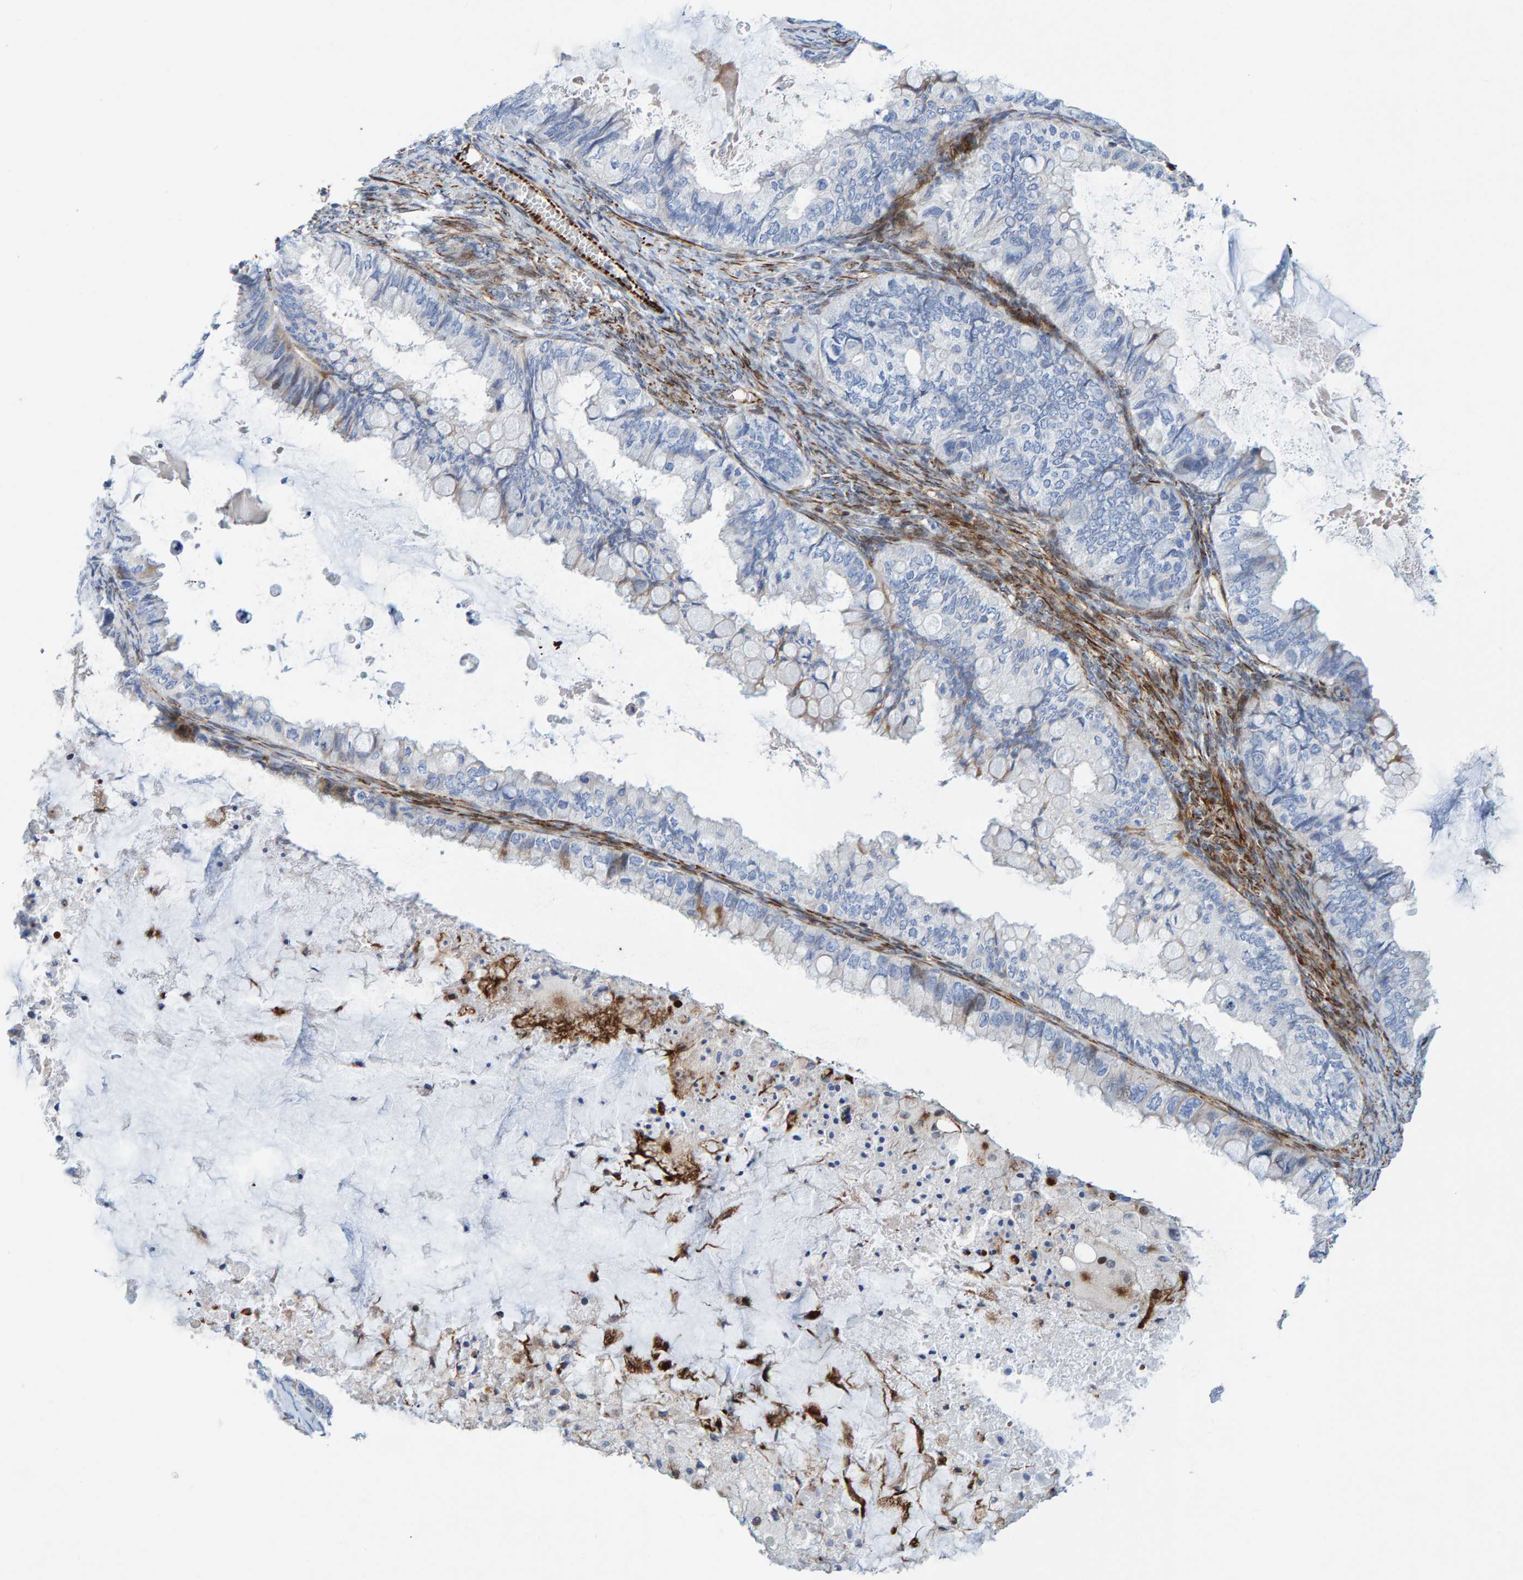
{"staining": {"intensity": "negative", "quantity": "none", "location": "none"}, "tissue": "ovarian cancer", "cell_type": "Tumor cells", "image_type": "cancer", "snomed": [{"axis": "morphology", "description": "Cystadenocarcinoma, mucinous, NOS"}, {"axis": "topography", "description": "Ovary"}], "caption": "Immunohistochemistry histopathology image of ovarian cancer stained for a protein (brown), which demonstrates no expression in tumor cells.", "gene": "POLG2", "patient": {"sex": "female", "age": 80}}